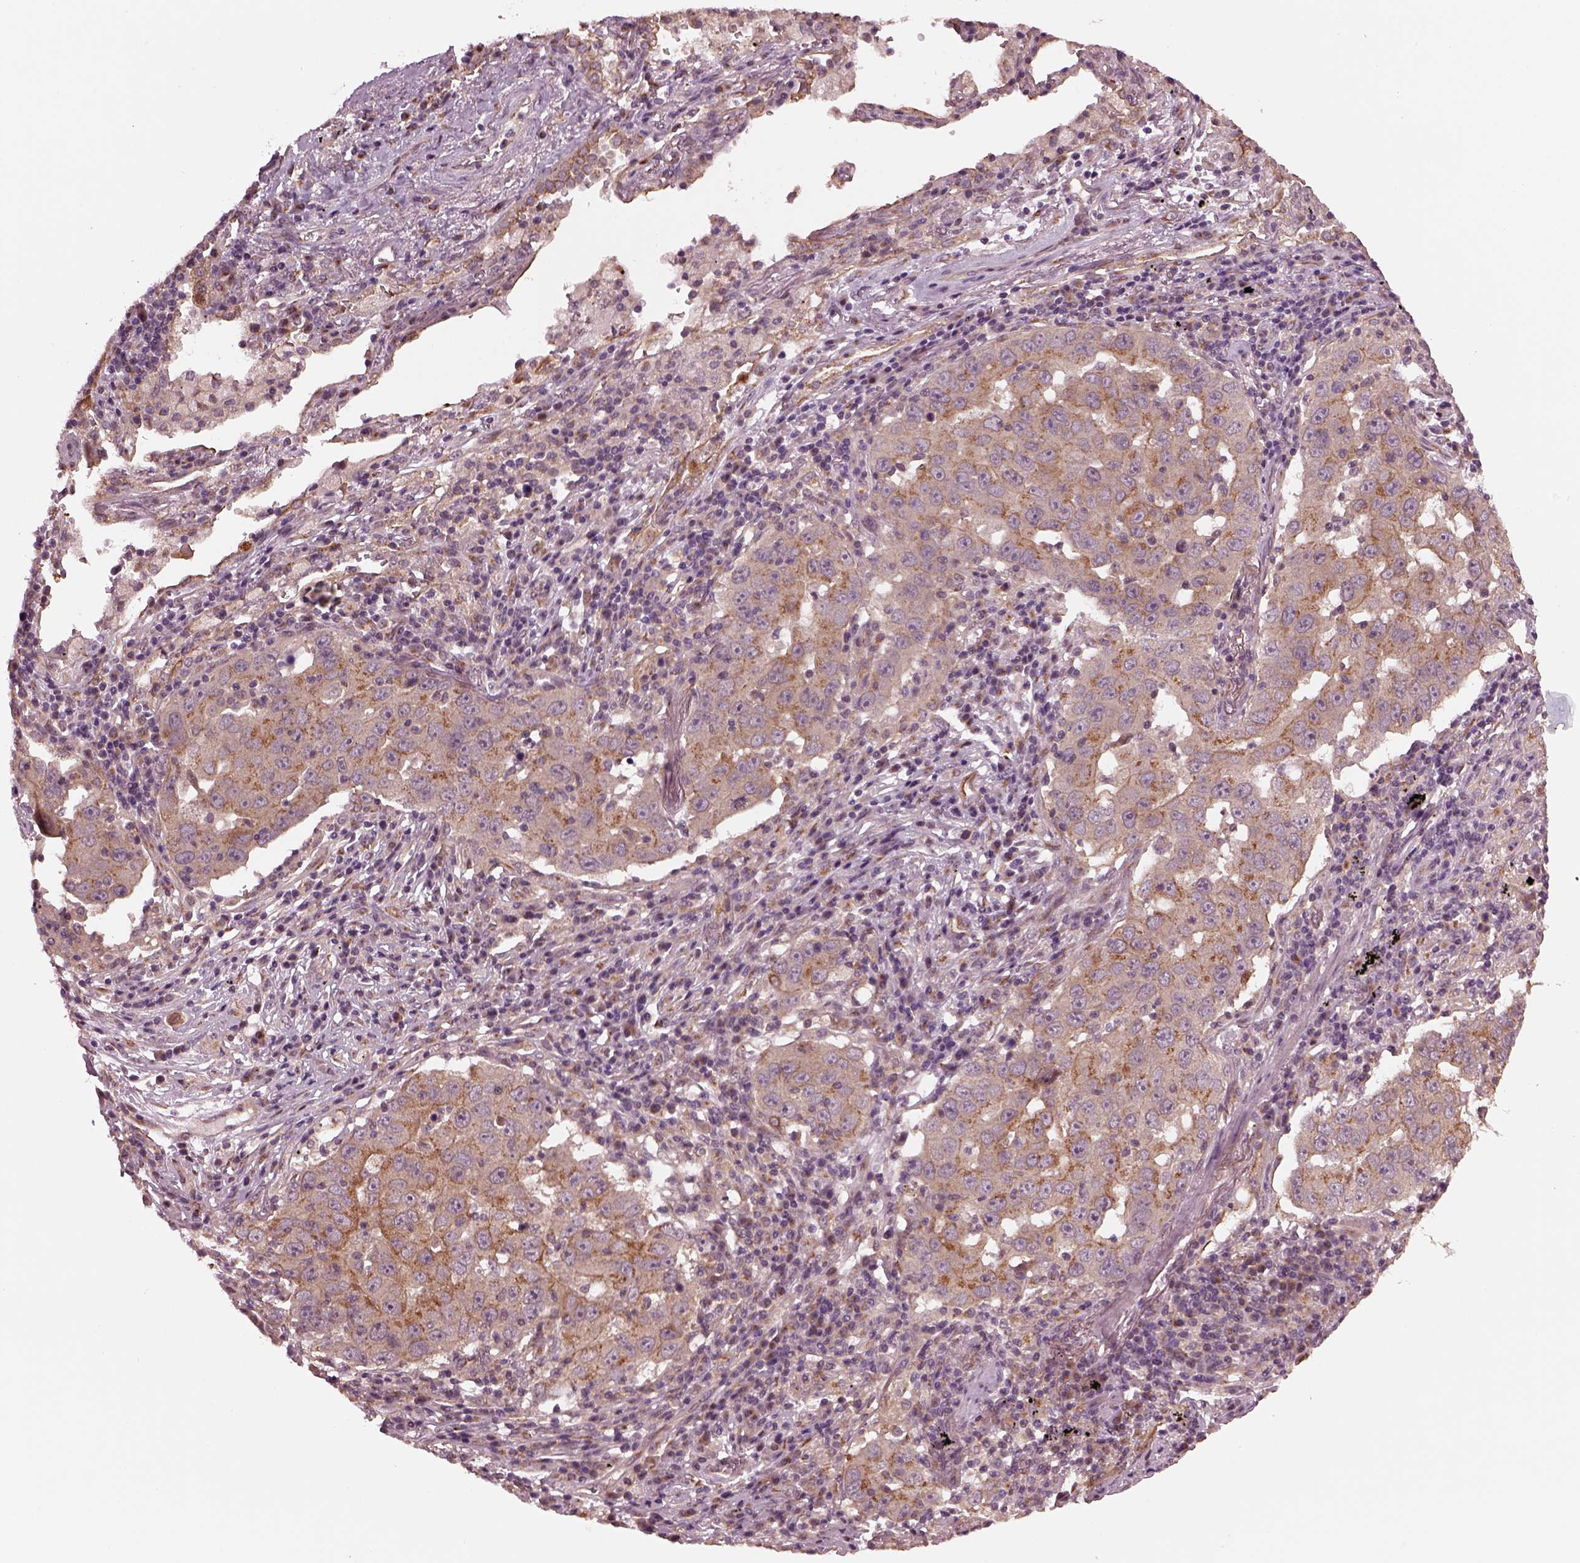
{"staining": {"intensity": "moderate", "quantity": "25%-75%", "location": "cytoplasmic/membranous"}, "tissue": "lung cancer", "cell_type": "Tumor cells", "image_type": "cancer", "snomed": [{"axis": "morphology", "description": "Adenocarcinoma, NOS"}, {"axis": "topography", "description": "Lung"}], "caption": "An image showing moderate cytoplasmic/membranous staining in approximately 25%-75% of tumor cells in adenocarcinoma (lung), as visualized by brown immunohistochemical staining.", "gene": "RUFY3", "patient": {"sex": "male", "age": 73}}